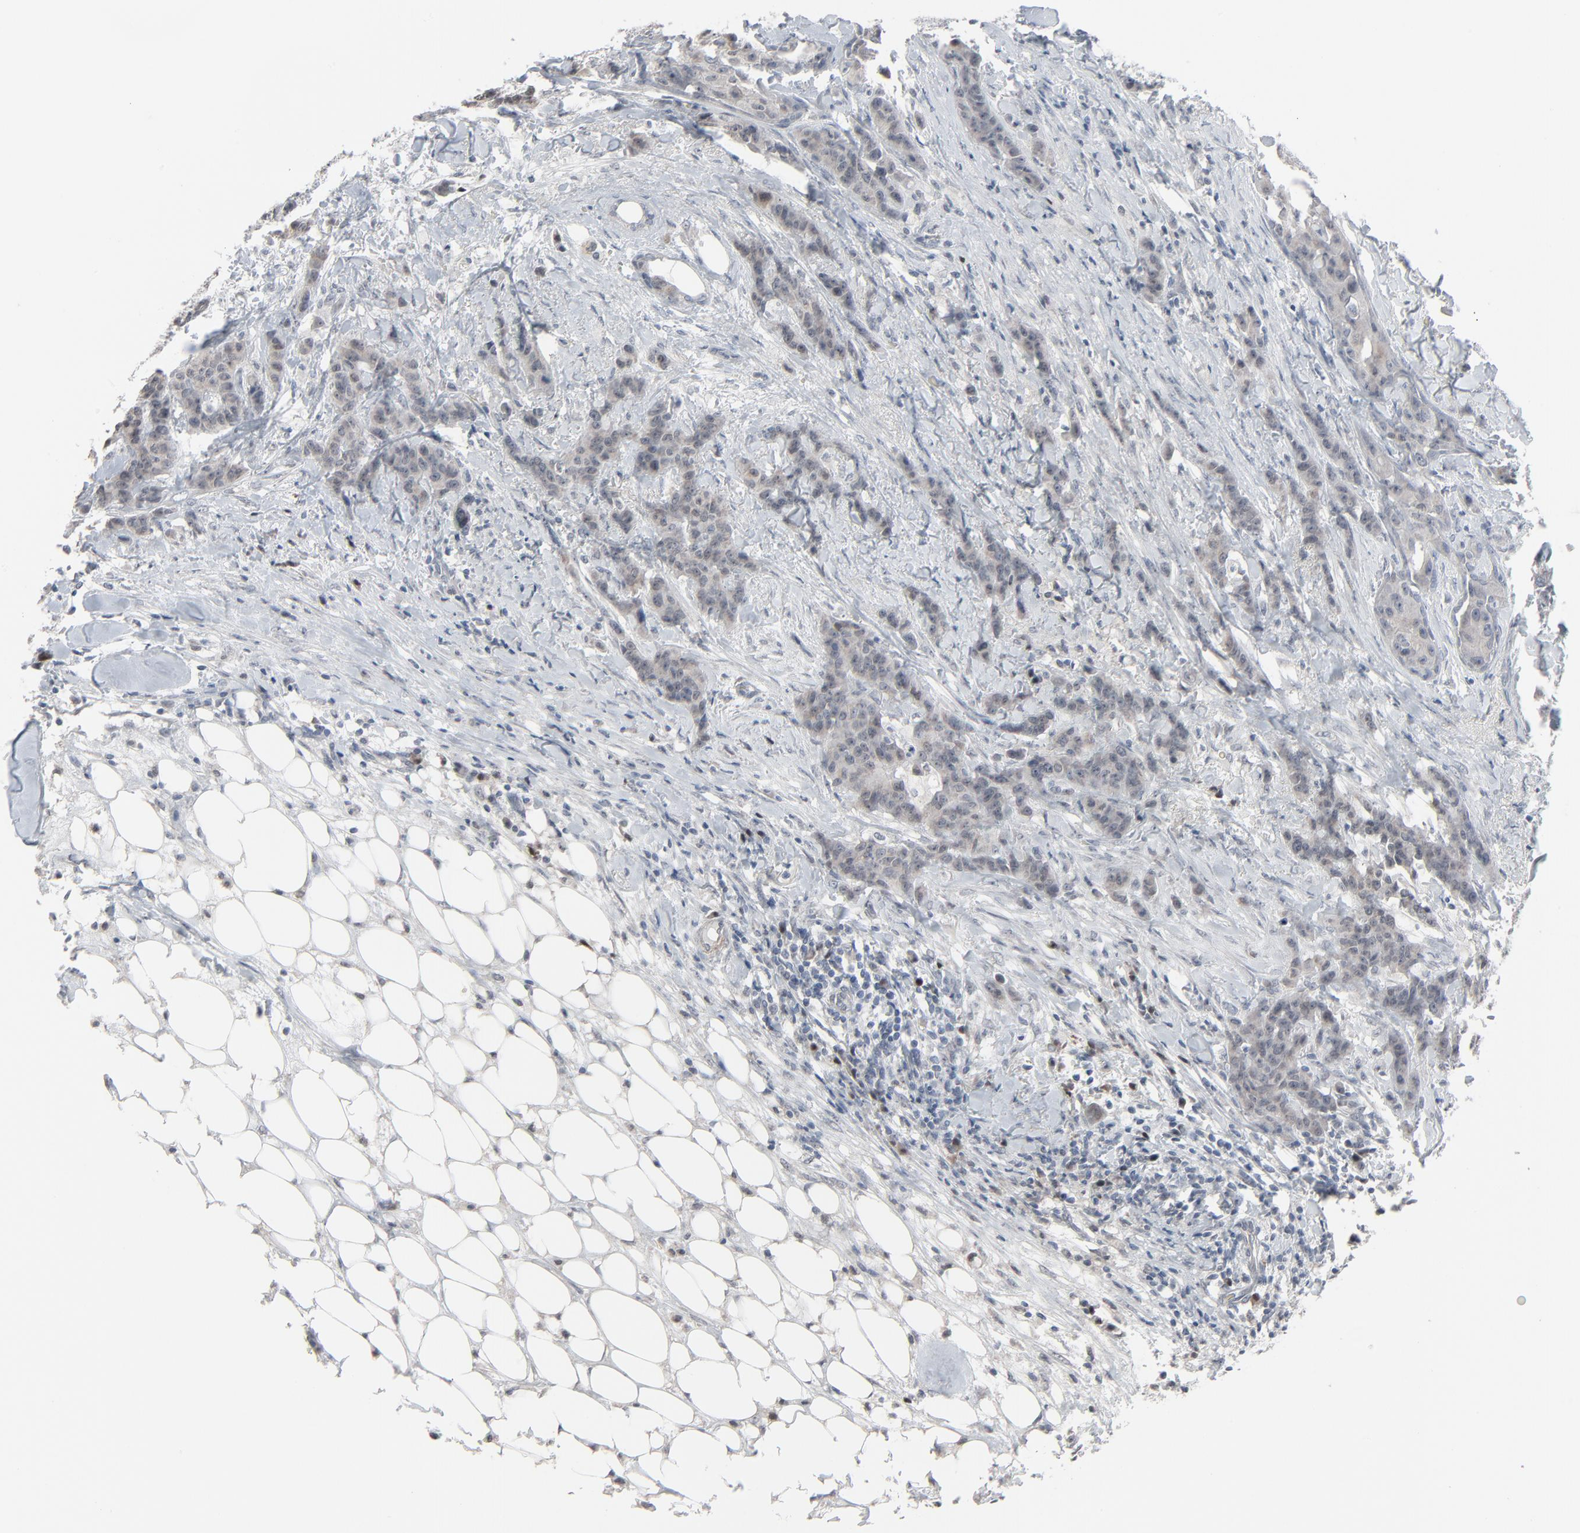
{"staining": {"intensity": "weak", "quantity": "25%-75%", "location": "cytoplasmic/membranous"}, "tissue": "breast cancer", "cell_type": "Tumor cells", "image_type": "cancer", "snomed": [{"axis": "morphology", "description": "Duct carcinoma"}, {"axis": "topography", "description": "Breast"}], "caption": "IHC of breast cancer shows low levels of weak cytoplasmic/membranous positivity in about 25%-75% of tumor cells.", "gene": "SAGE1", "patient": {"sex": "female", "age": 40}}